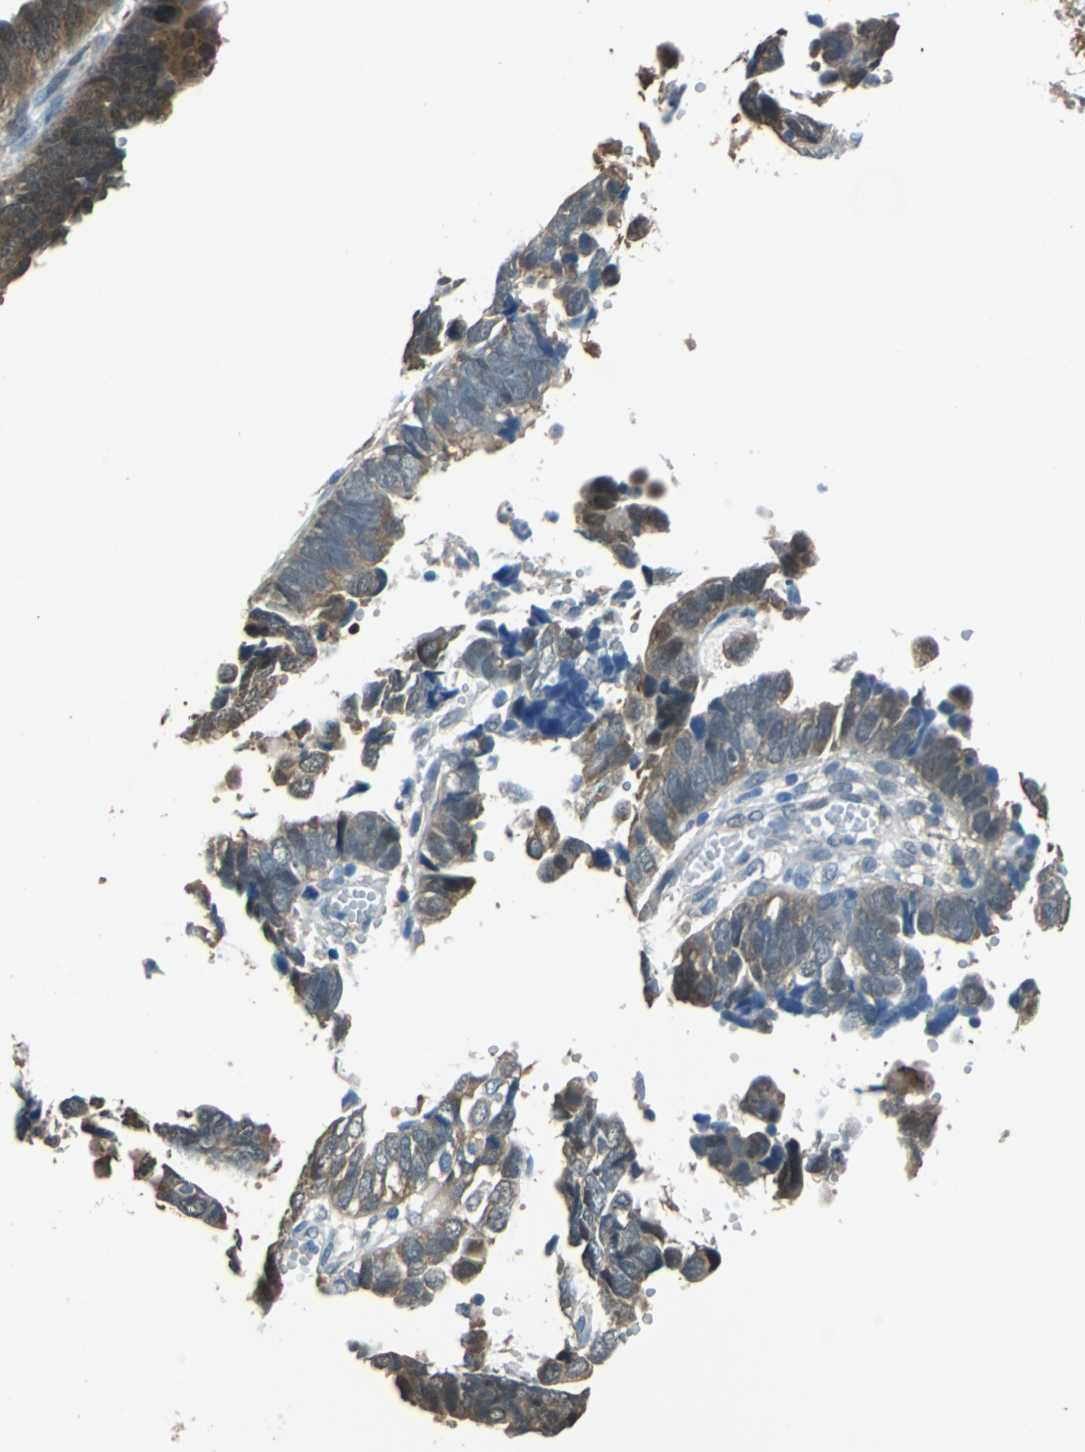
{"staining": {"intensity": "moderate", "quantity": ">75%", "location": "cytoplasmic/membranous"}, "tissue": "endometrial cancer", "cell_type": "Tumor cells", "image_type": "cancer", "snomed": [{"axis": "morphology", "description": "Adenocarcinoma, NOS"}, {"axis": "topography", "description": "Endometrium"}], "caption": "Protein expression analysis of endometrial cancer reveals moderate cytoplasmic/membranous expression in about >75% of tumor cells.", "gene": "FKBP4", "patient": {"sex": "female", "age": 75}}